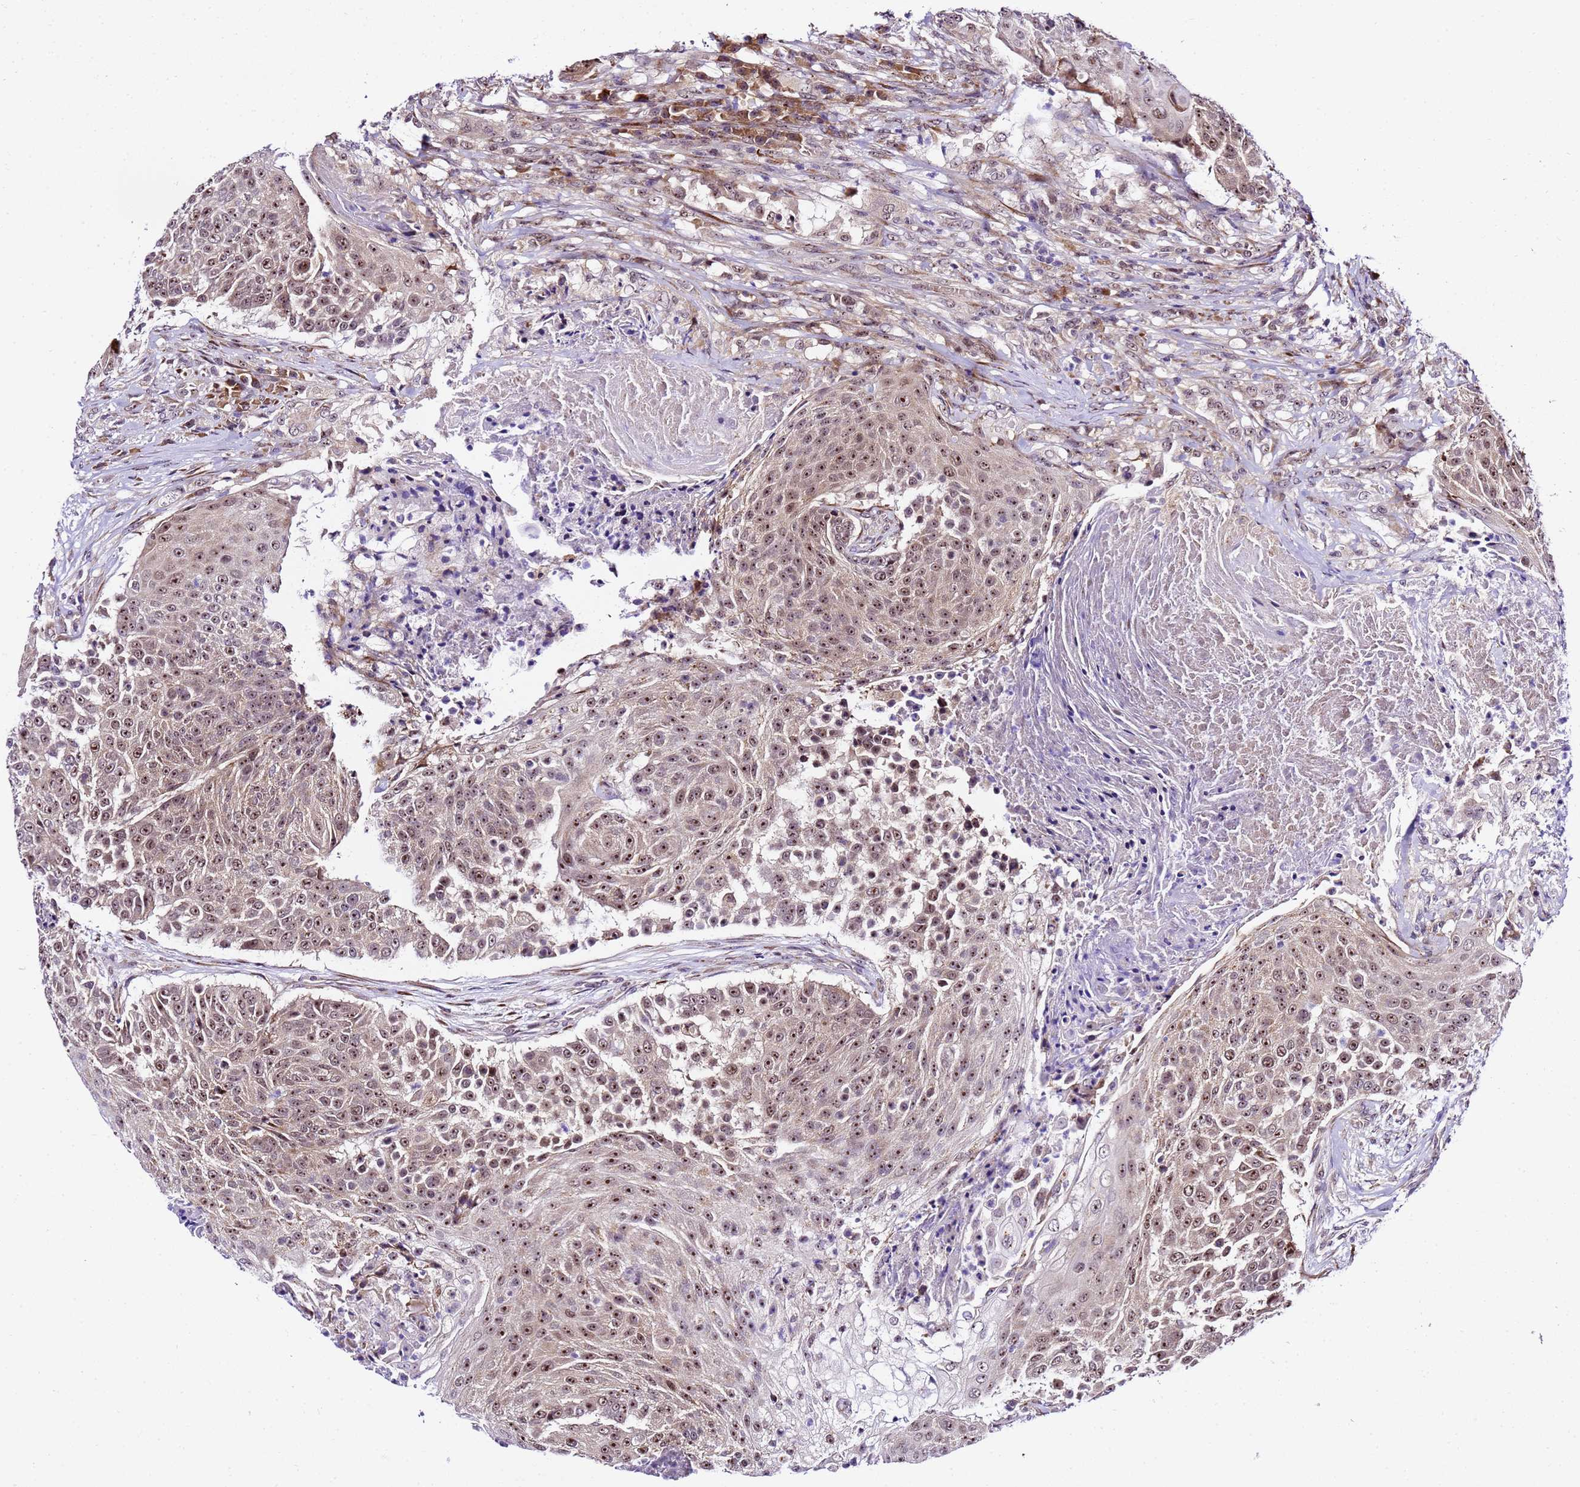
{"staining": {"intensity": "strong", "quantity": ">75%", "location": "nuclear"}, "tissue": "urothelial cancer", "cell_type": "Tumor cells", "image_type": "cancer", "snomed": [{"axis": "morphology", "description": "Urothelial carcinoma, High grade"}, {"axis": "topography", "description": "Urinary bladder"}], "caption": "Strong nuclear expression is seen in approximately >75% of tumor cells in urothelial cancer. Immunohistochemistry stains the protein of interest in brown and the nuclei are stained blue.", "gene": "SLX4IP", "patient": {"sex": "female", "age": 63}}